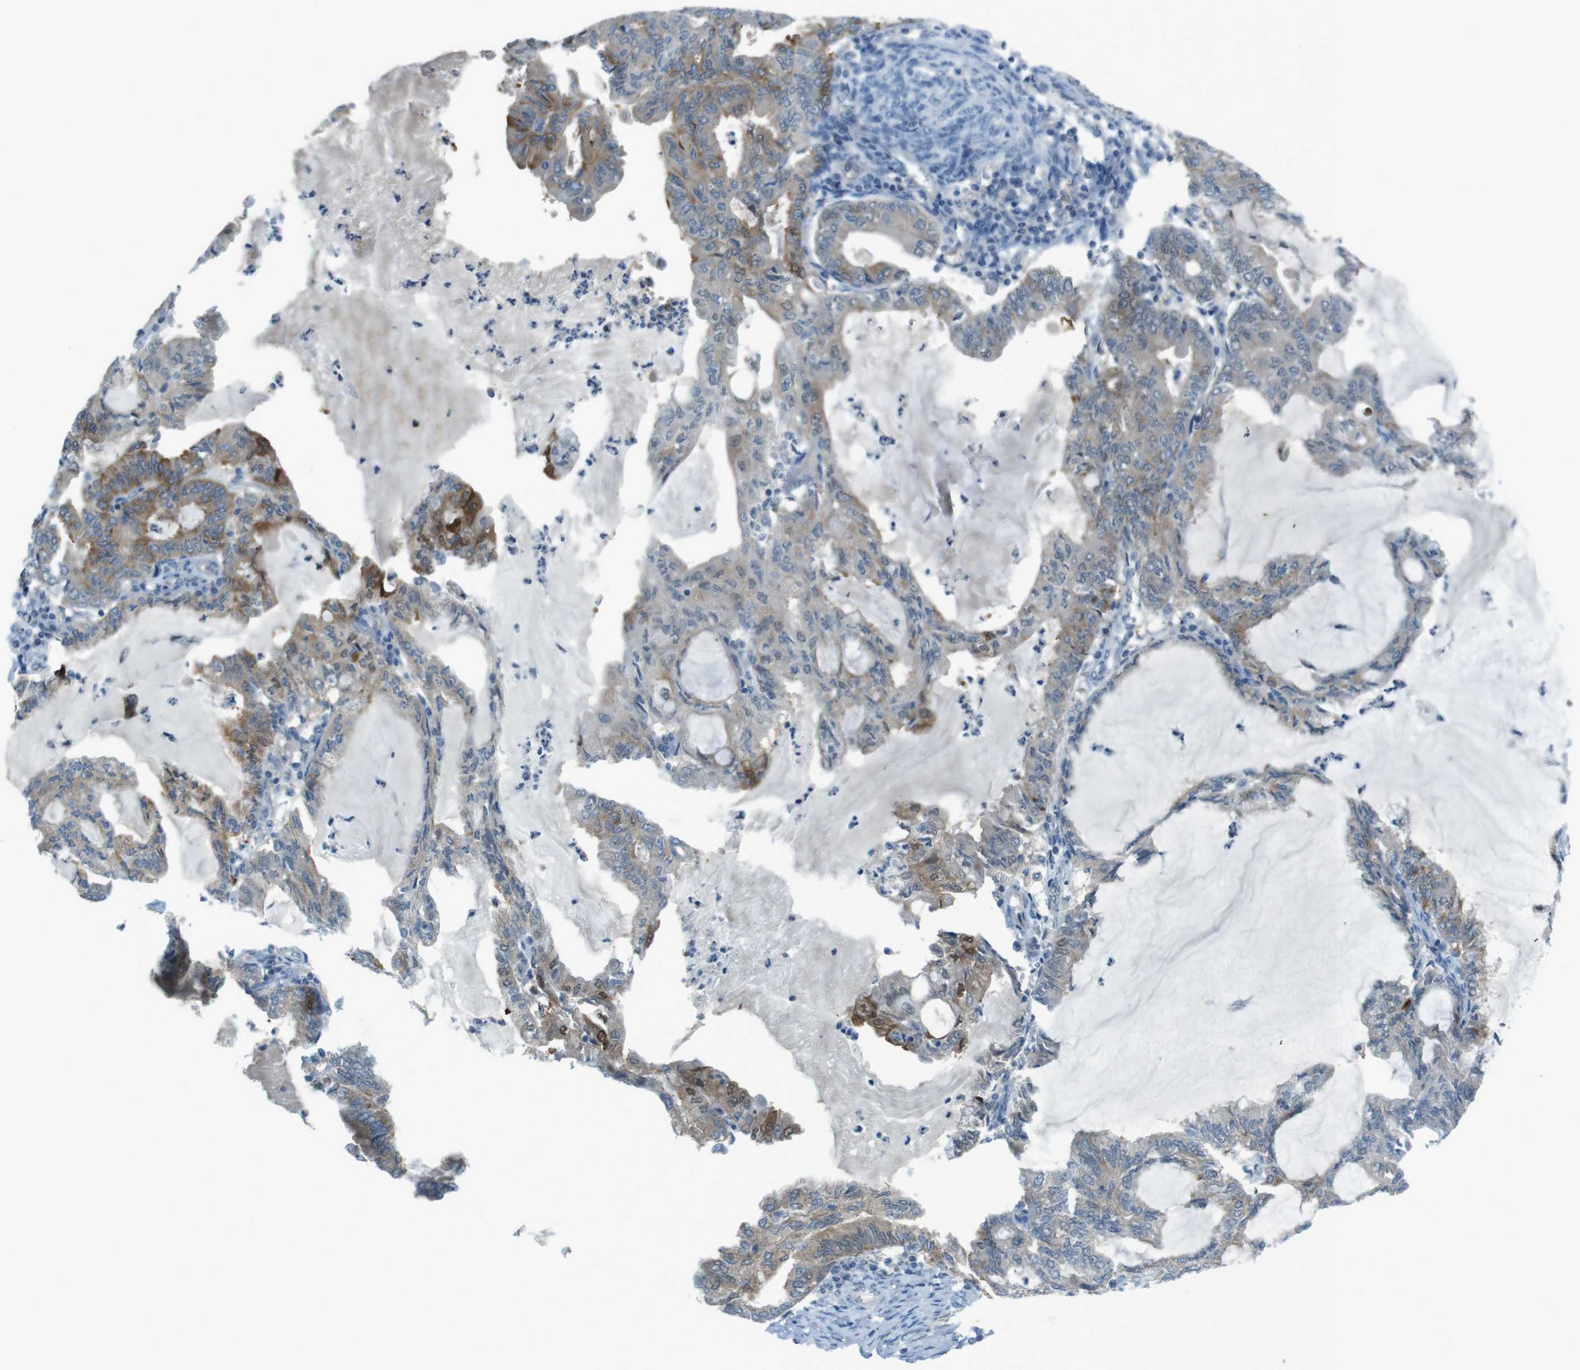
{"staining": {"intensity": "moderate", "quantity": "25%-75%", "location": "cytoplasmic/membranous"}, "tissue": "endometrial cancer", "cell_type": "Tumor cells", "image_type": "cancer", "snomed": [{"axis": "morphology", "description": "Adenocarcinoma, NOS"}, {"axis": "topography", "description": "Endometrium"}], "caption": "Moderate cytoplasmic/membranous protein expression is present in about 25%-75% of tumor cells in endometrial adenocarcinoma.", "gene": "ZDHHC20", "patient": {"sex": "female", "age": 86}}